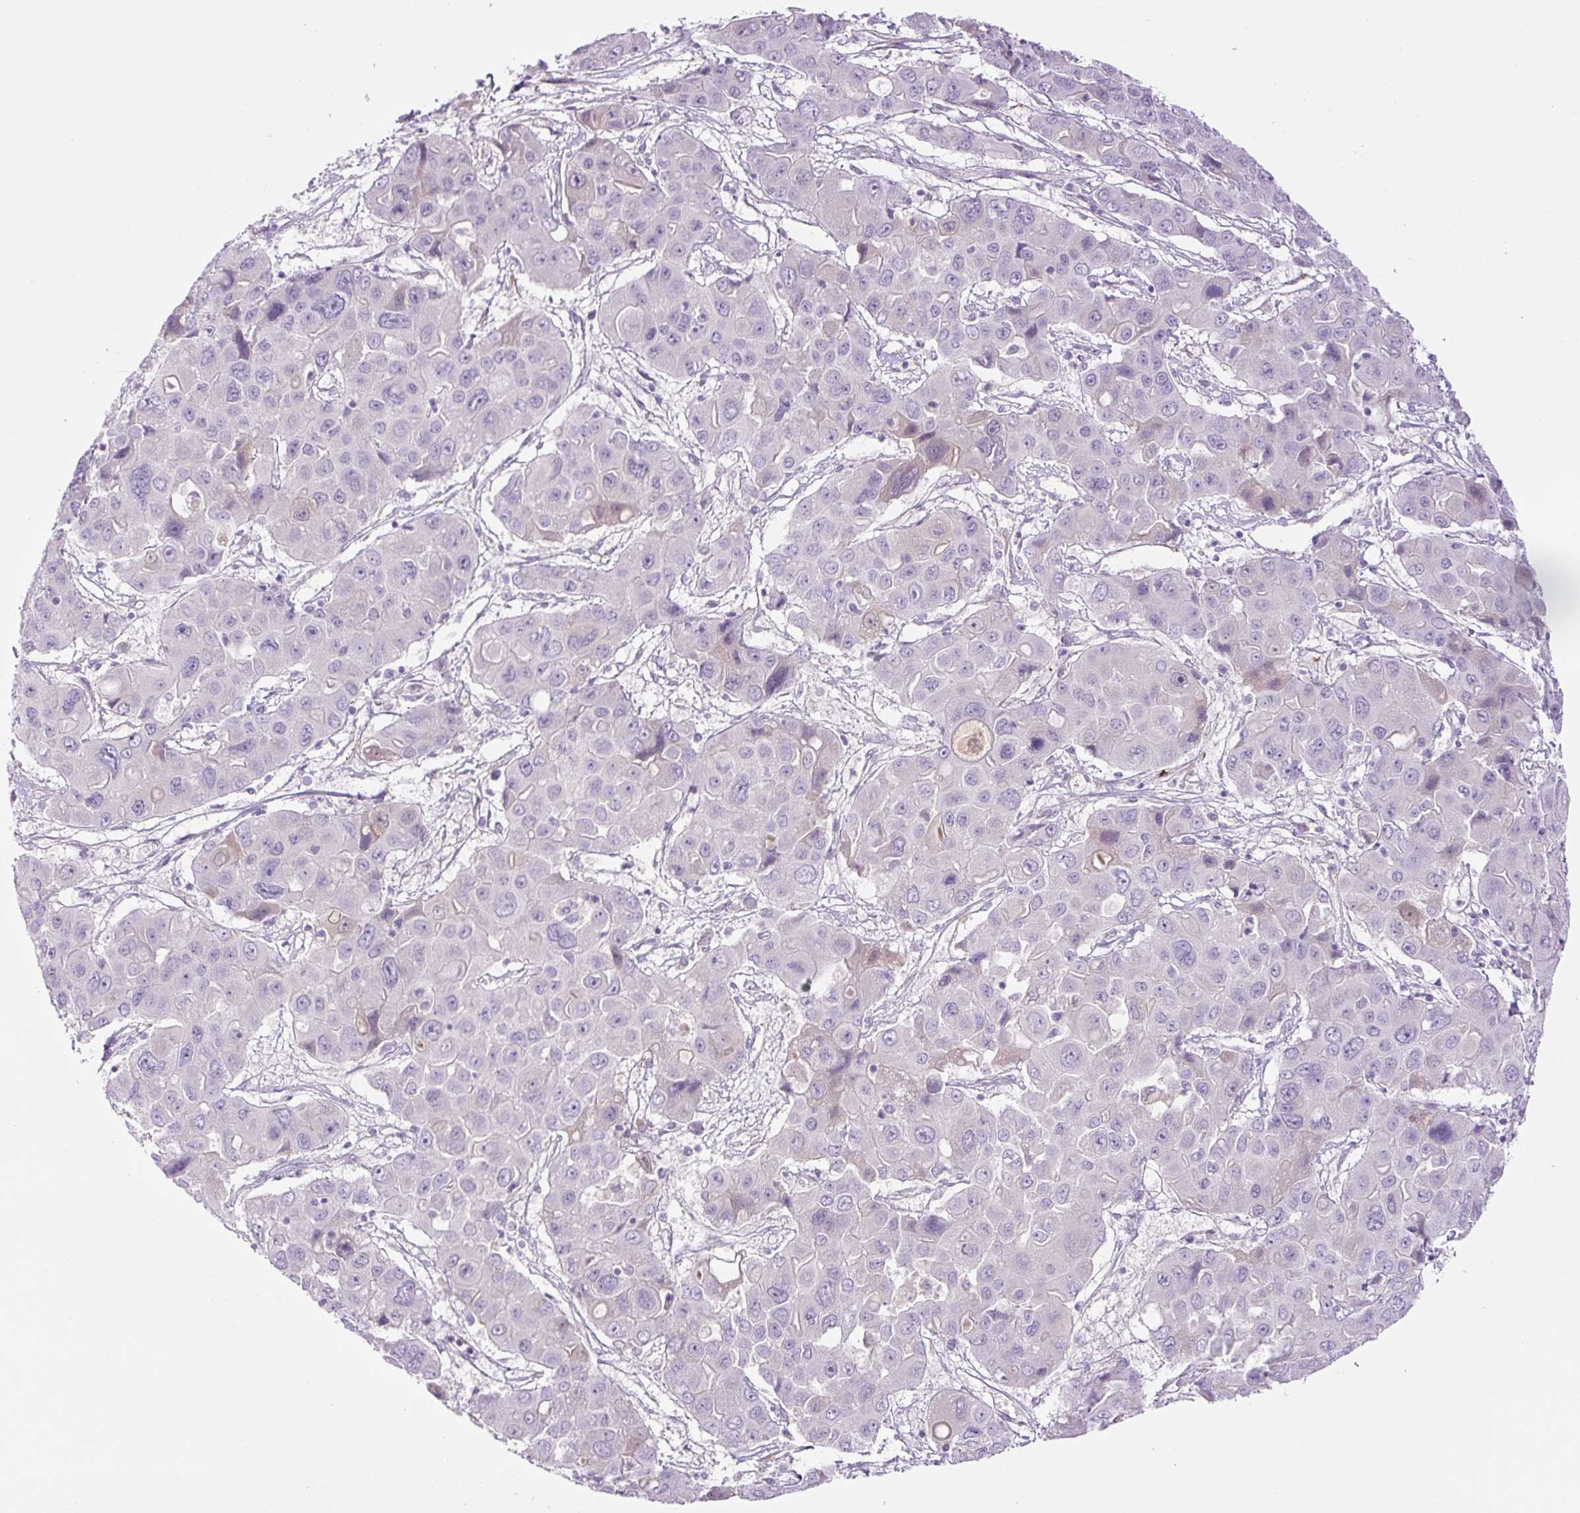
{"staining": {"intensity": "negative", "quantity": "none", "location": "none"}, "tissue": "liver cancer", "cell_type": "Tumor cells", "image_type": "cancer", "snomed": [{"axis": "morphology", "description": "Cholangiocarcinoma"}, {"axis": "topography", "description": "Liver"}], "caption": "IHC of human liver cancer shows no expression in tumor cells.", "gene": "RSPO4", "patient": {"sex": "male", "age": 67}}